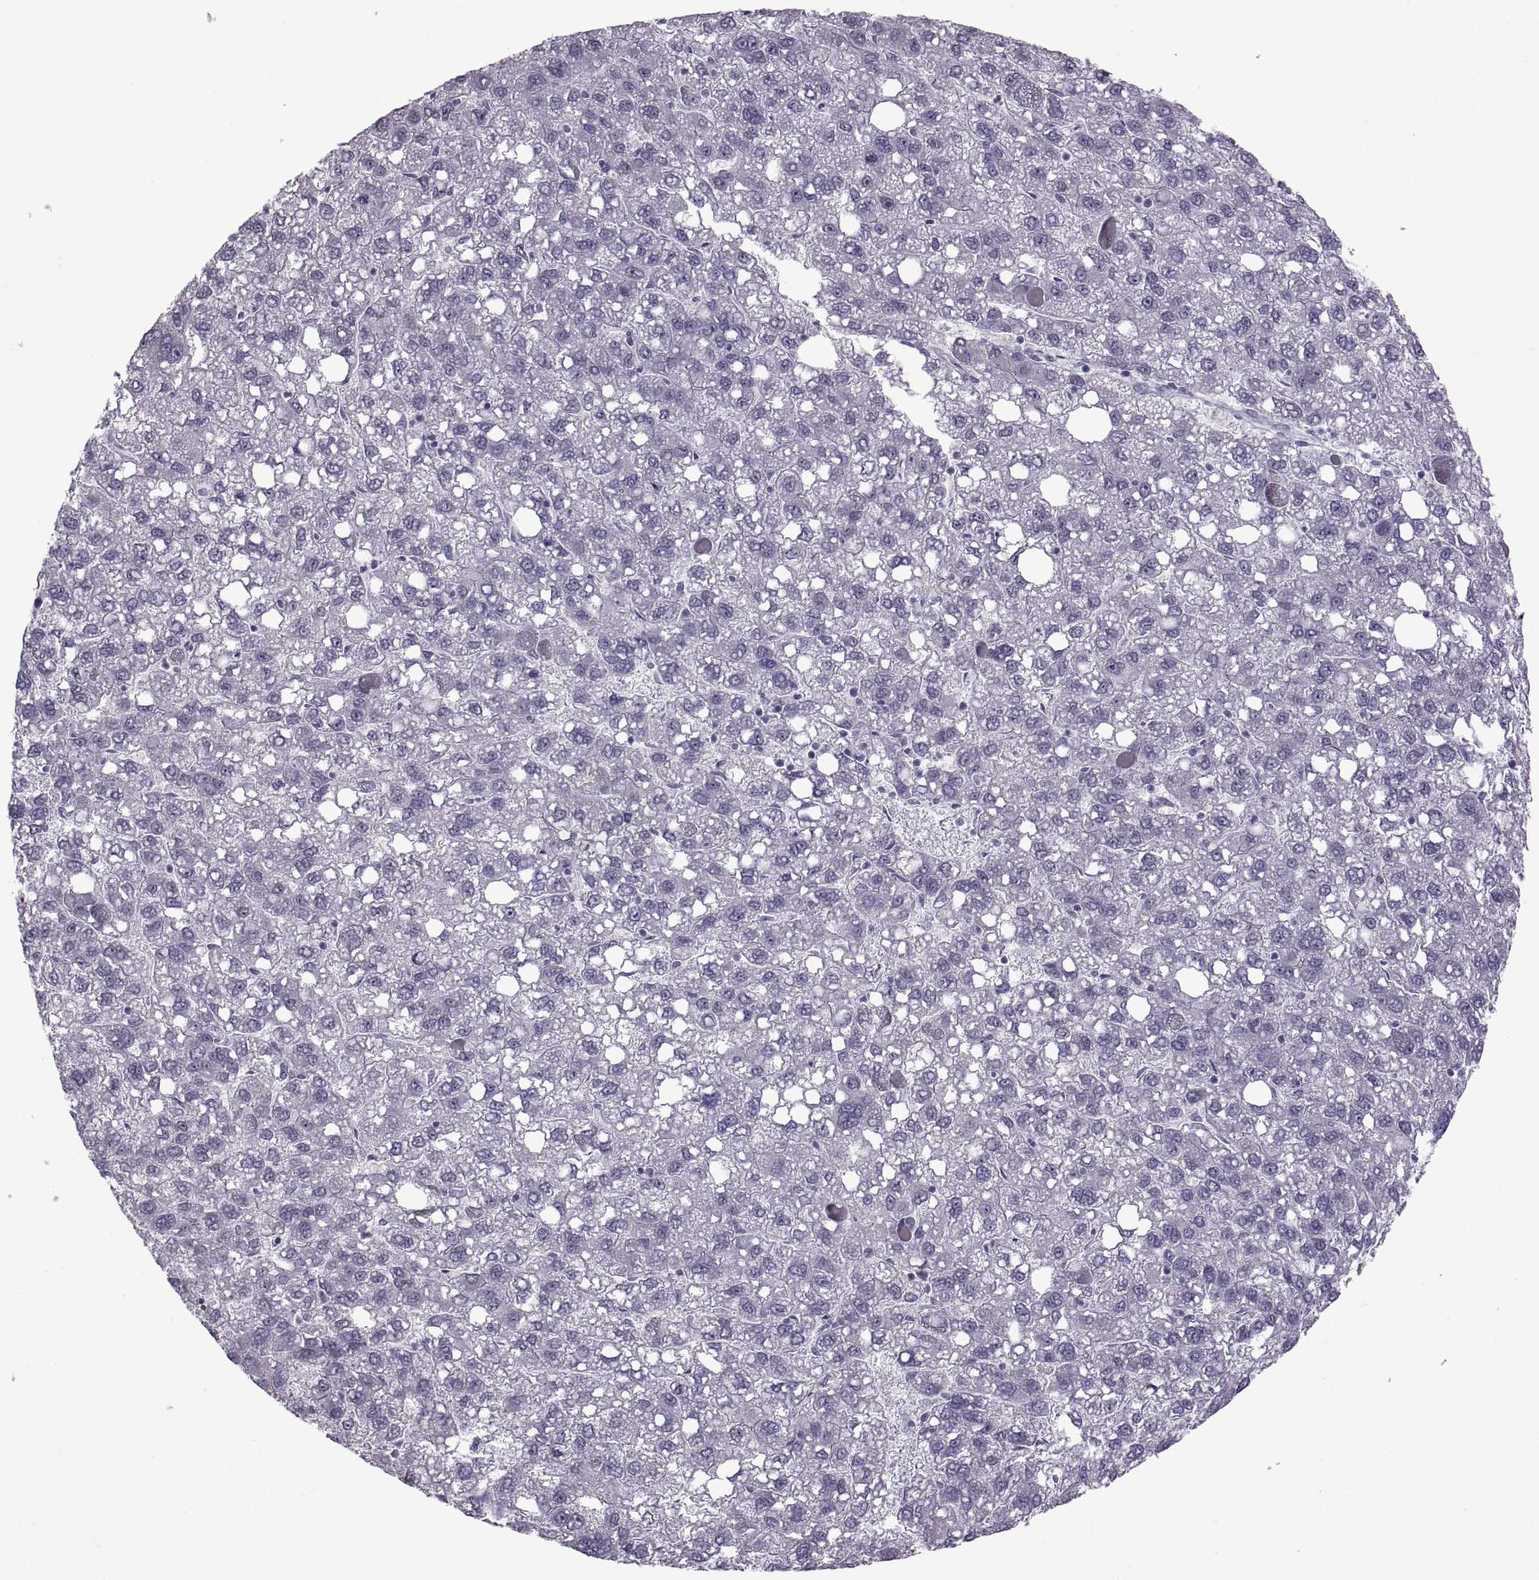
{"staining": {"intensity": "negative", "quantity": "none", "location": "none"}, "tissue": "liver cancer", "cell_type": "Tumor cells", "image_type": "cancer", "snomed": [{"axis": "morphology", "description": "Carcinoma, Hepatocellular, NOS"}, {"axis": "topography", "description": "Liver"}], "caption": "This is a photomicrograph of immunohistochemistry staining of hepatocellular carcinoma (liver), which shows no expression in tumor cells.", "gene": "ASIC2", "patient": {"sex": "female", "age": 82}}